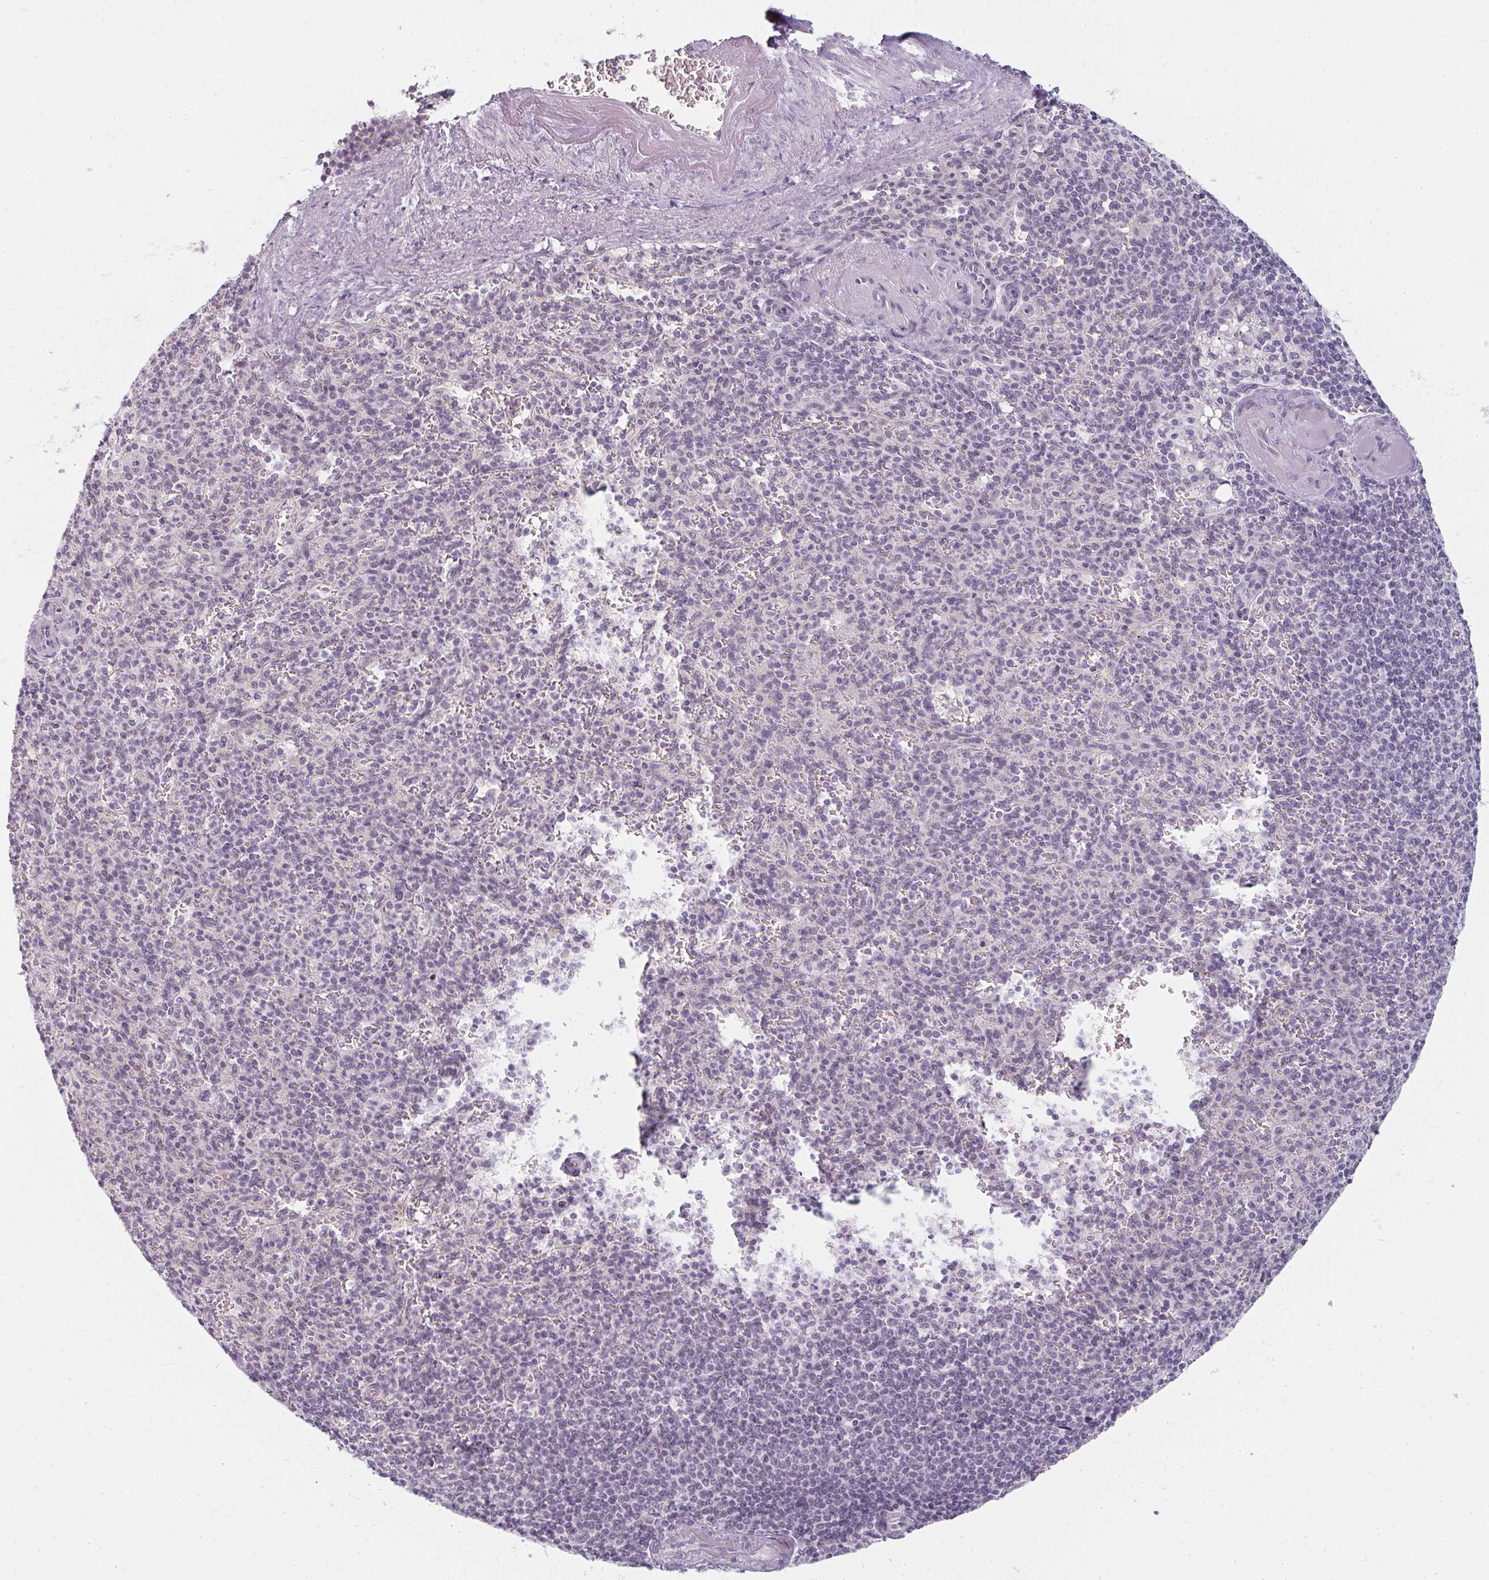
{"staining": {"intensity": "negative", "quantity": "none", "location": "none"}, "tissue": "spleen", "cell_type": "Cells in red pulp", "image_type": "normal", "snomed": [{"axis": "morphology", "description": "Normal tissue, NOS"}, {"axis": "topography", "description": "Spleen"}], "caption": "Immunohistochemistry micrograph of benign human spleen stained for a protein (brown), which shows no staining in cells in red pulp.", "gene": "RBBP6", "patient": {"sex": "female", "age": 74}}